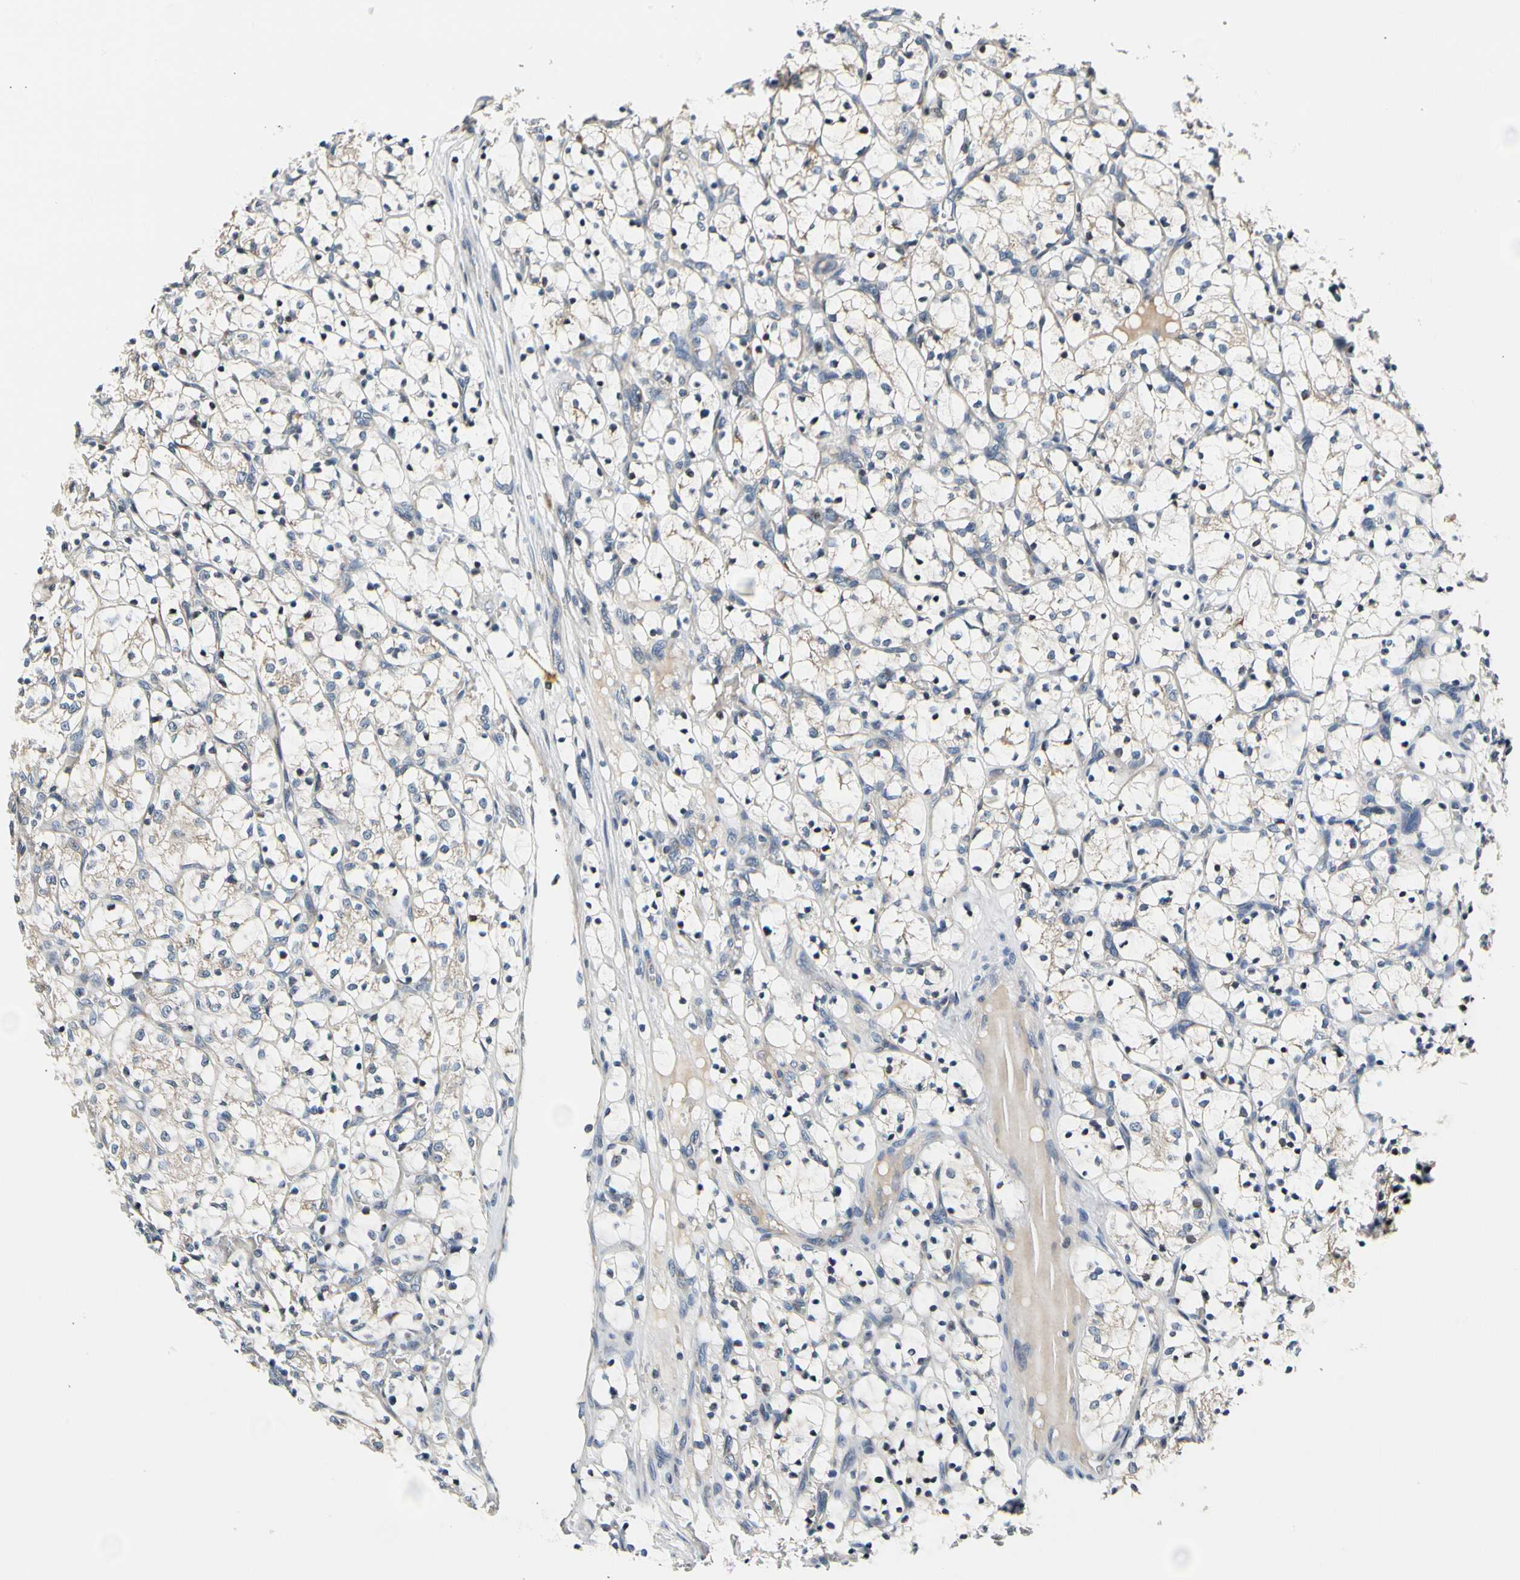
{"staining": {"intensity": "negative", "quantity": "none", "location": "none"}, "tissue": "renal cancer", "cell_type": "Tumor cells", "image_type": "cancer", "snomed": [{"axis": "morphology", "description": "Adenocarcinoma, NOS"}, {"axis": "topography", "description": "Kidney"}], "caption": "Immunohistochemistry photomicrograph of renal adenocarcinoma stained for a protein (brown), which displays no staining in tumor cells.", "gene": "SOX30", "patient": {"sex": "female", "age": 69}}